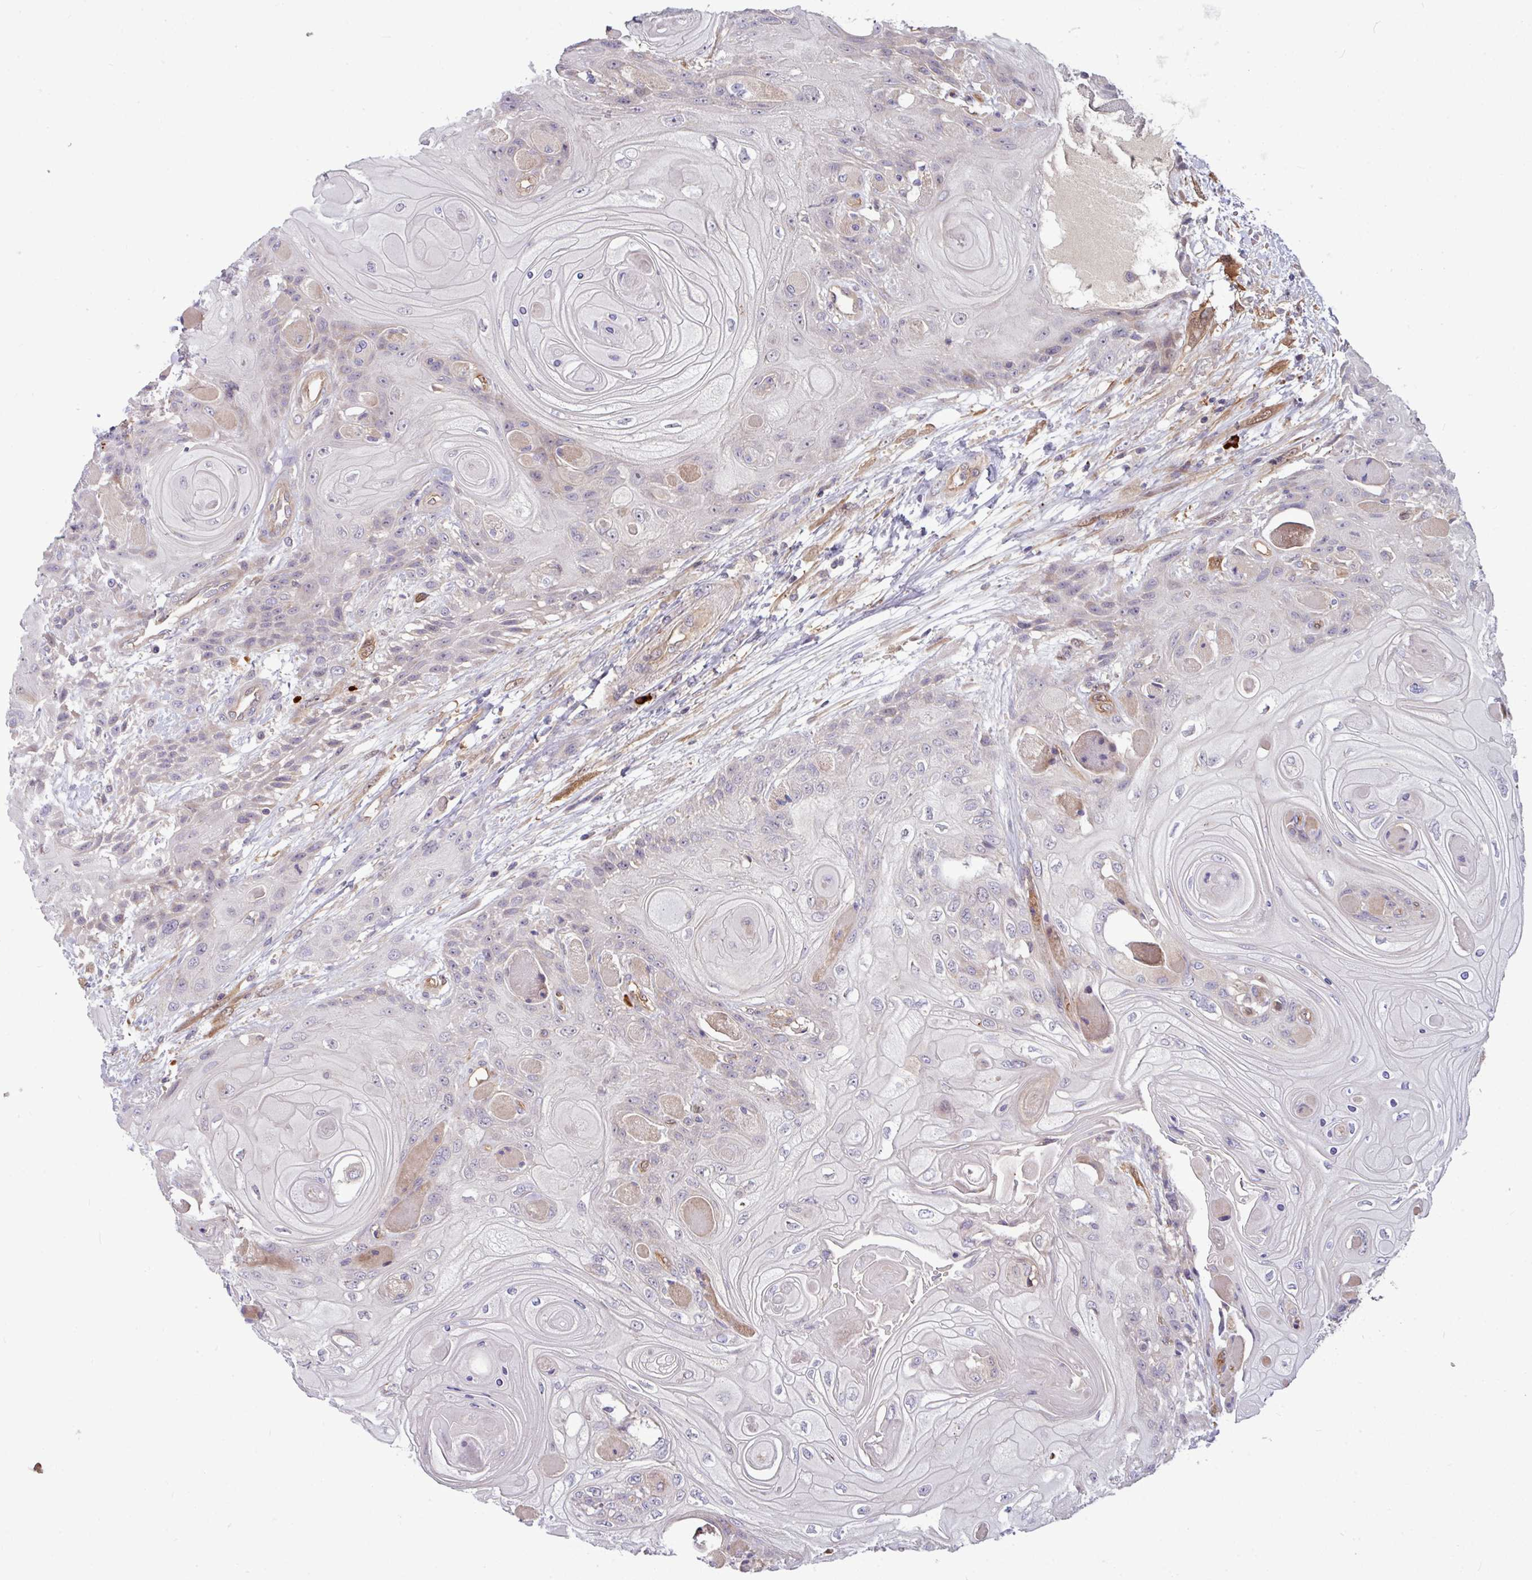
{"staining": {"intensity": "negative", "quantity": "none", "location": "none"}, "tissue": "head and neck cancer", "cell_type": "Tumor cells", "image_type": "cancer", "snomed": [{"axis": "morphology", "description": "Squamous cell carcinoma, NOS"}, {"axis": "topography", "description": "Head-Neck"}], "caption": "Image shows no protein staining in tumor cells of head and neck cancer tissue.", "gene": "B4GALNT4", "patient": {"sex": "female", "age": 43}}